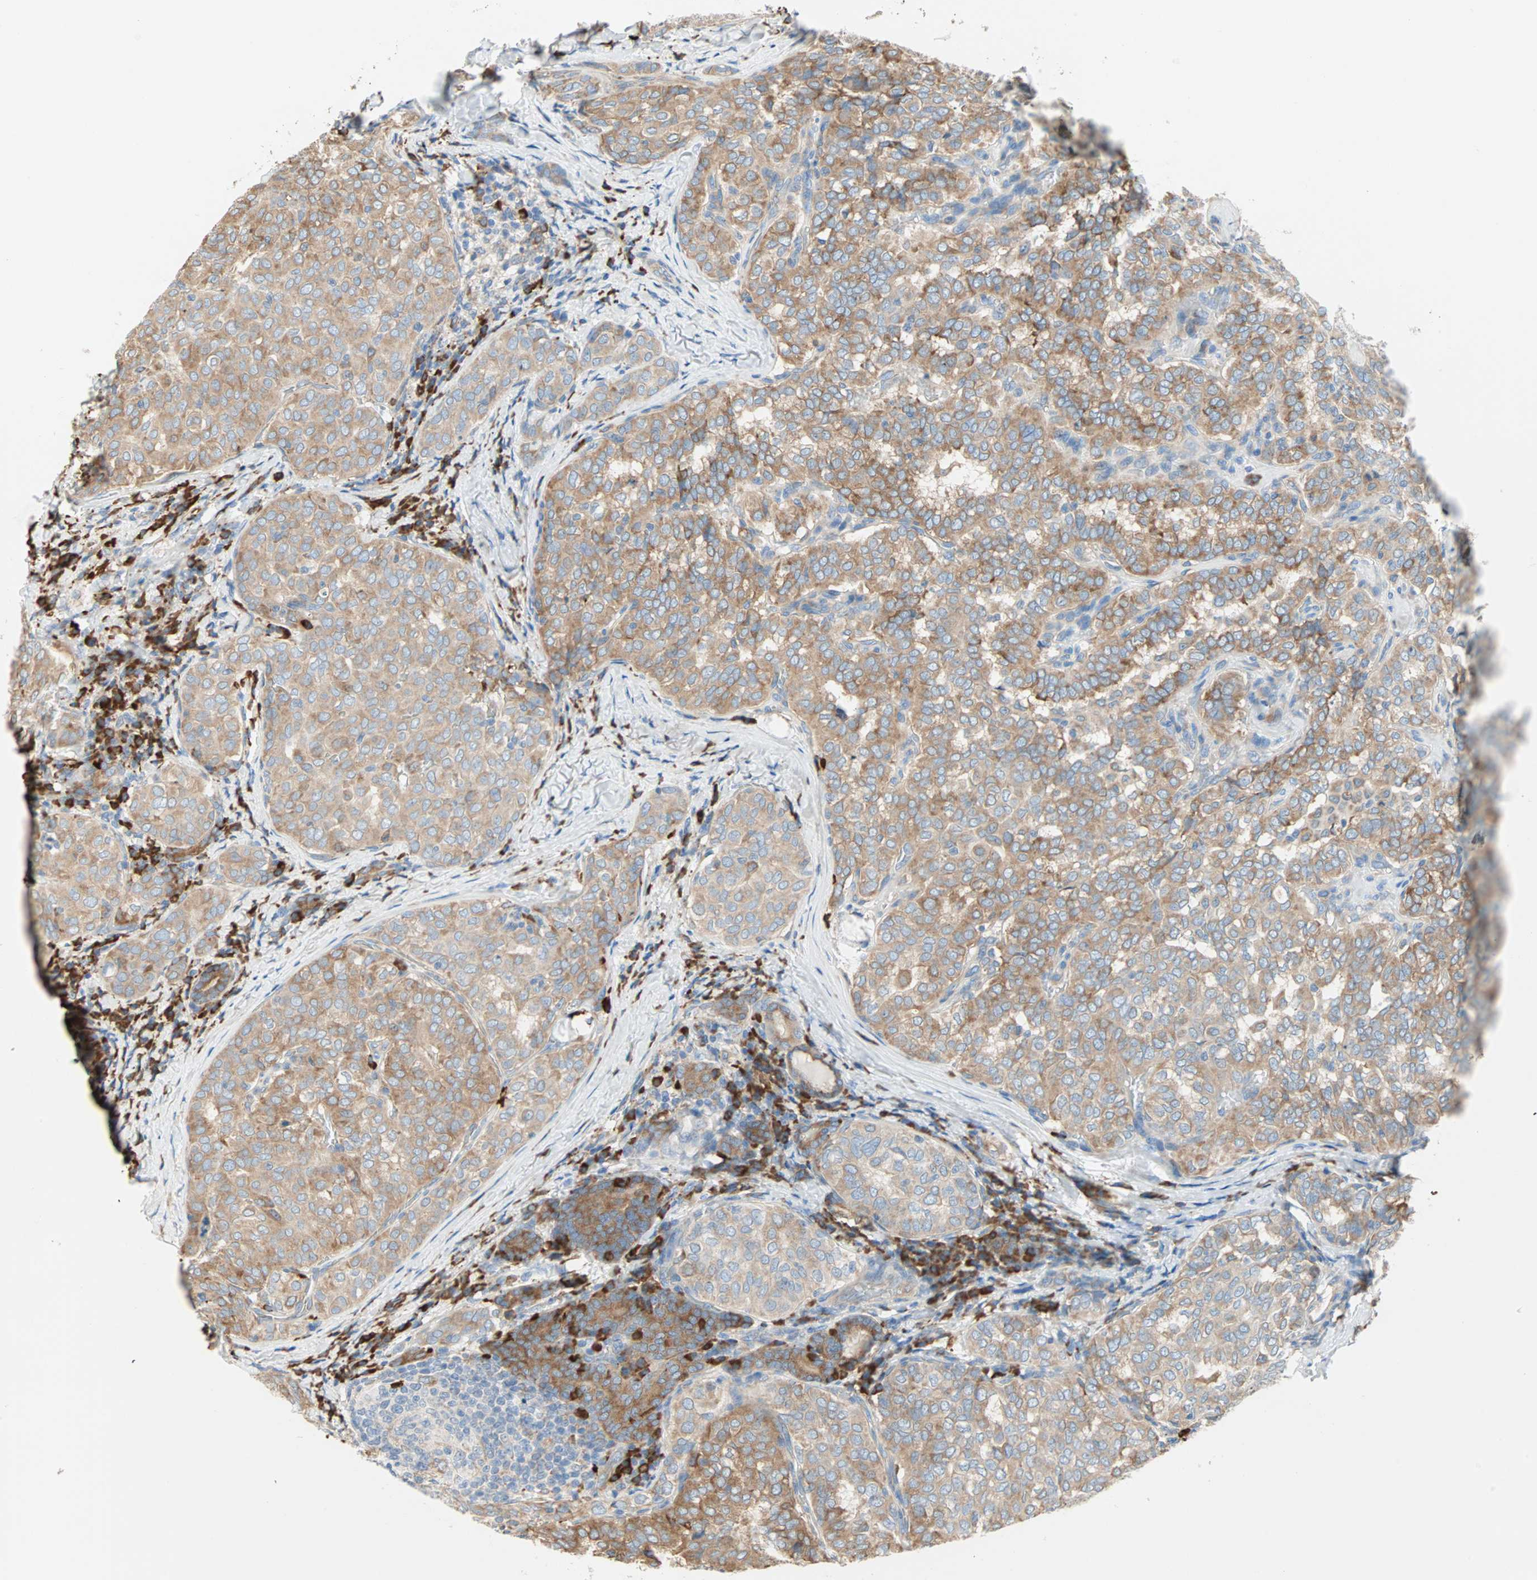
{"staining": {"intensity": "moderate", "quantity": ">75%", "location": "cytoplasmic/membranous"}, "tissue": "thyroid cancer", "cell_type": "Tumor cells", "image_type": "cancer", "snomed": [{"axis": "morphology", "description": "Normal tissue, NOS"}, {"axis": "morphology", "description": "Papillary adenocarcinoma, NOS"}, {"axis": "topography", "description": "Thyroid gland"}], "caption": "Human thyroid papillary adenocarcinoma stained with a brown dye displays moderate cytoplasmic/membranous positive positivity in about >75% of tumor cells.", "gene": "PLCXD1", "patient": {"sex": "female", "age": 30}}